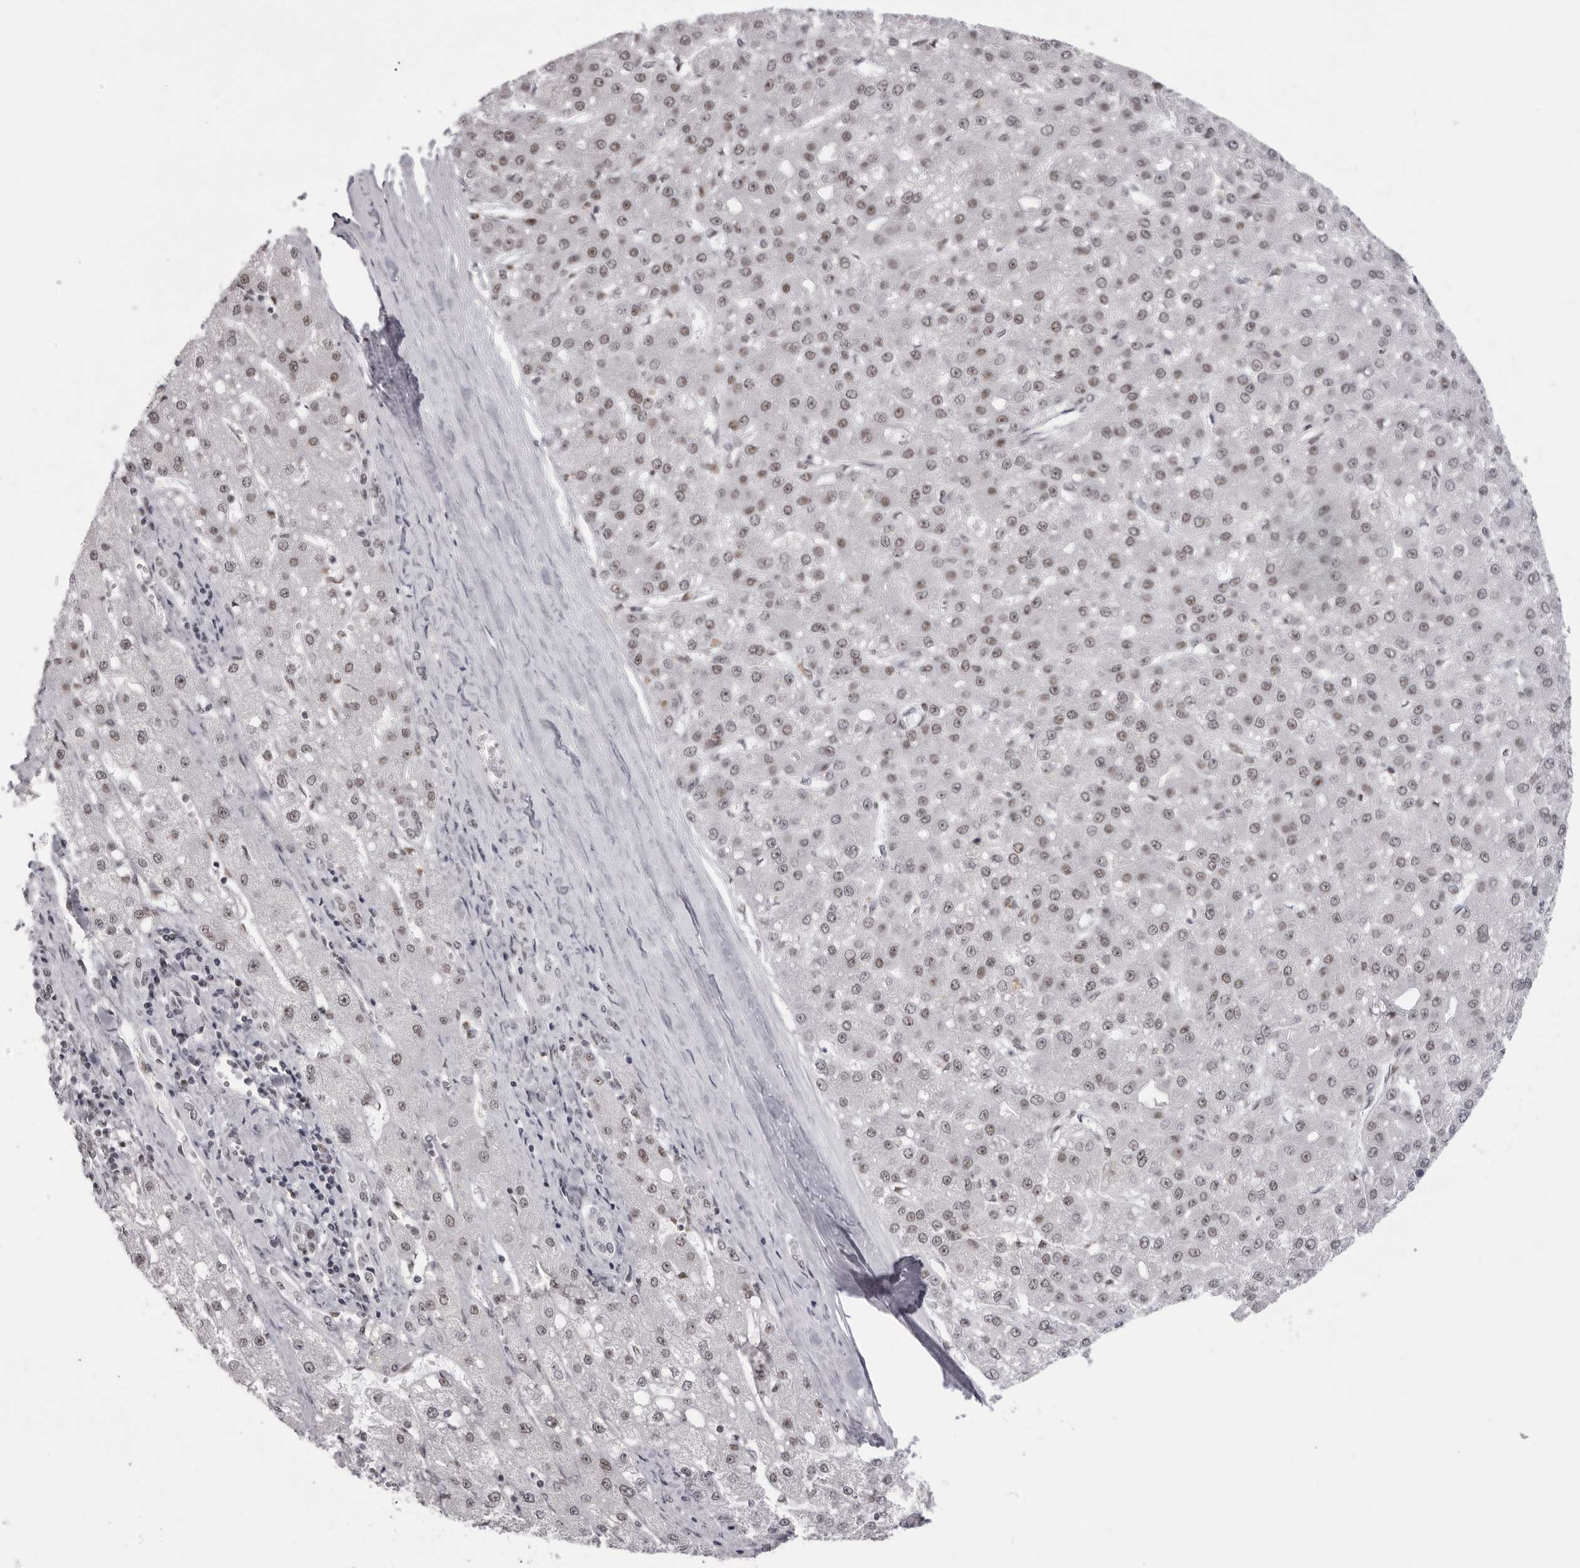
{"staining": {"intensity": "weak", "quantity": ">75%", "location": "nuclear"}, "tissue": "liver cancer", "cell_type": "Tumor cells", "image_type": "cancer", "snomed": [{"axis": "morphology", "description": "Carcinoma, Hepatocellular, NOS"}, {"axis": "topography", "description": "Liver"}], "caption": "An image of liver hepatocellular carcinoma stained for a protein exhibits weak nuclear brown staining in tumor cells.", "gene": "DHX9", "patient": {"sex": "male", "age": 67}}